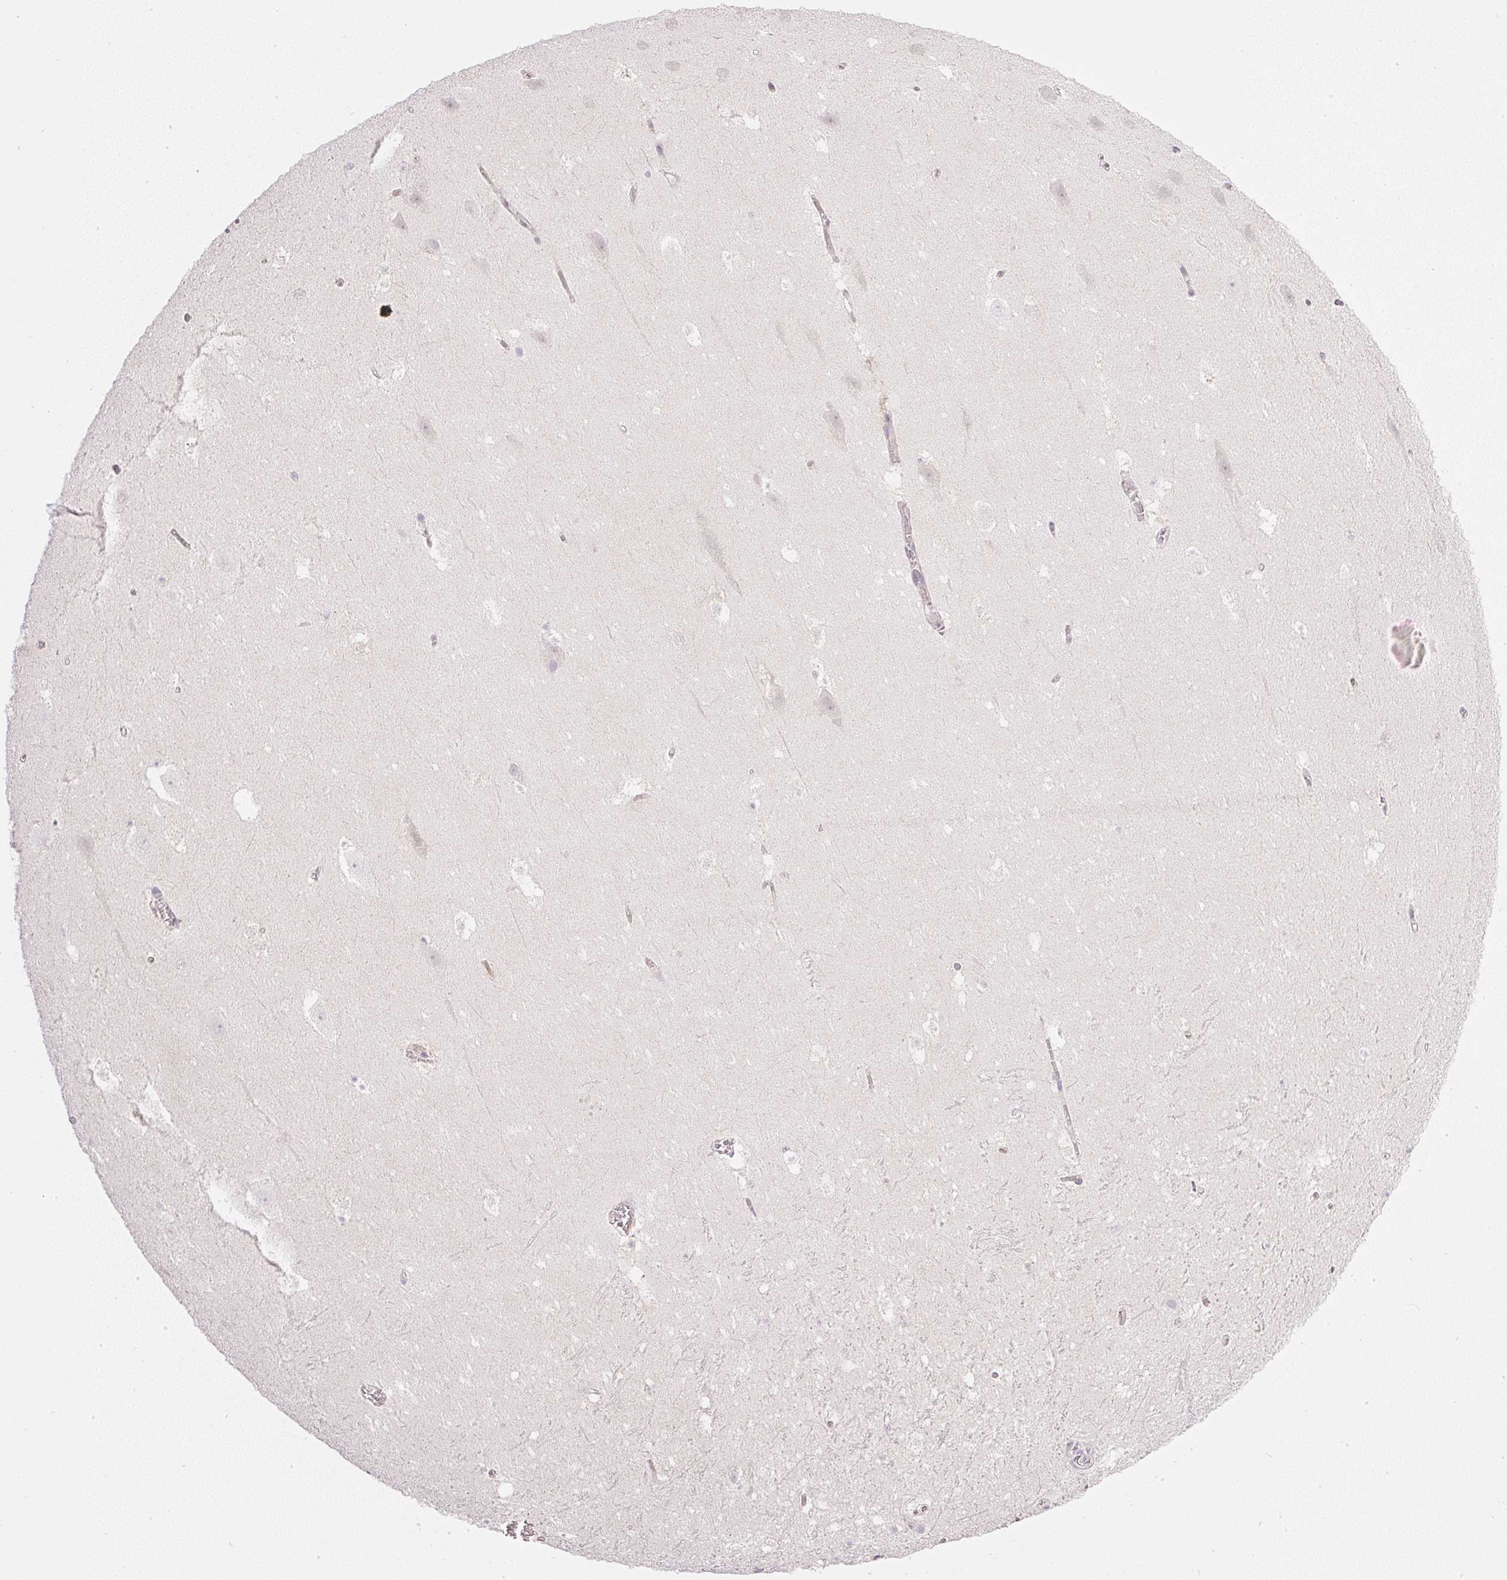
{"staining": {"intensity": "negative", "quantity": "none", "location": "none"}, "tissue": "hippocampus", "cell_type": "Glial cells", "image_type": "normal", "snomed": [{"axis": "morphology", "description": "Normal tissue, NOS"}, {"axis": "topography", "description": "Hippocampus"}], "caption": "Immunohistochemical staining of benign human hippocampus shows no significant expression in glial cells. (DAB (3,3'-diaminobenzidine) IHC visualized using brightfield microscopy, high magnification).", "gene": "AAR2", "patient": {"sex": "female", "age": 42}}